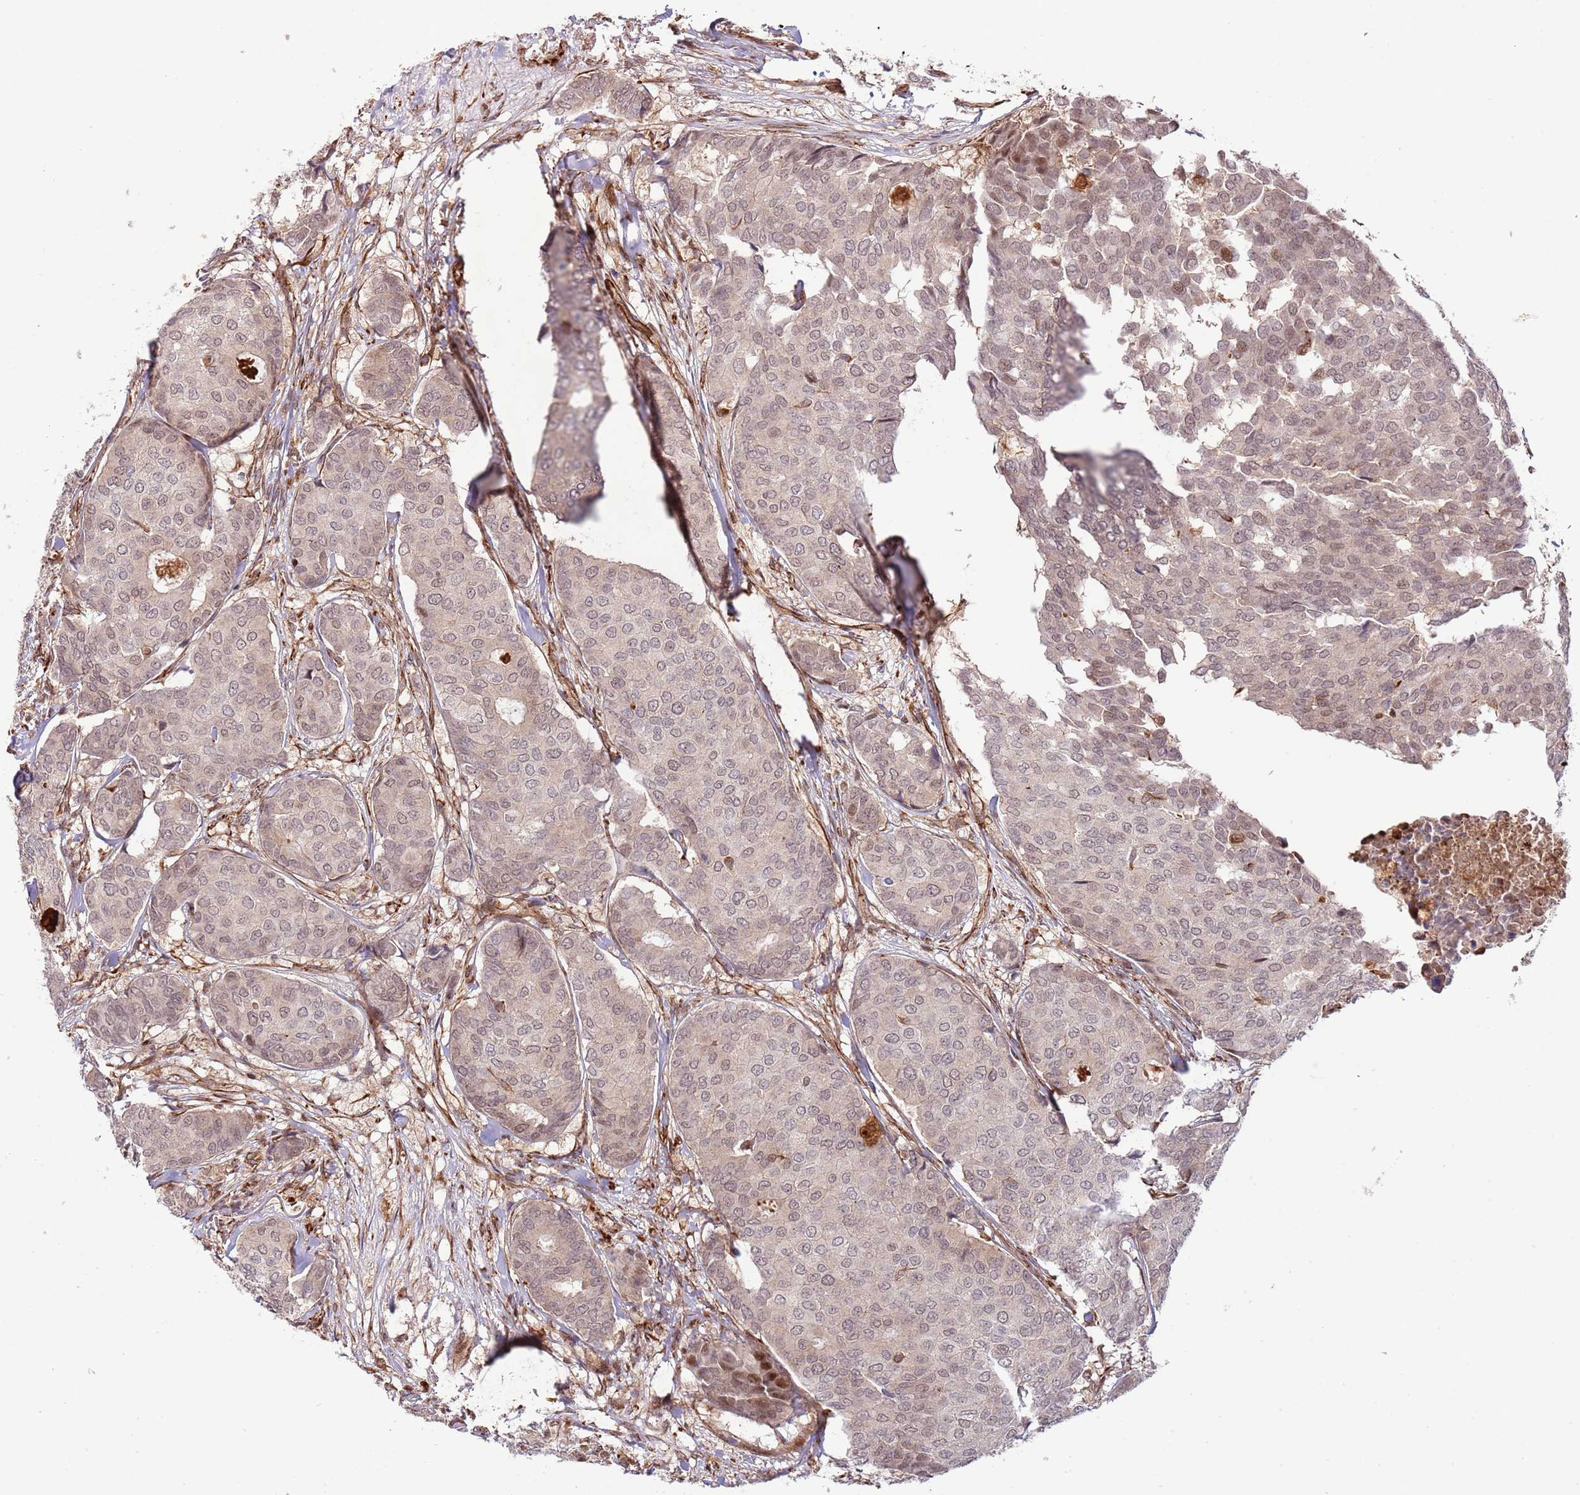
{"staining": {"intensity": "negative", "quantity": "none", "location": "none"}, "tissue": "breast cancer", "cell_type": "Tumor cells", "image_type": "cancer", "snomed": [{"axis": "morphology", "description": "Duct carcinoma"}, {"axis": "topography", "description": "Breast"}], "caption": "Breast invasive ductal carcinoma was stained to show a protein in brown. There is no significant expression in tumor cells. (DAB (3,3'-diaminobenzidine) immunohistochemistry (IHC) visualized using brightfield microscopy, high magnification).", "gene": "NEK3", "patient": {"sex": "female", "age": 75}}